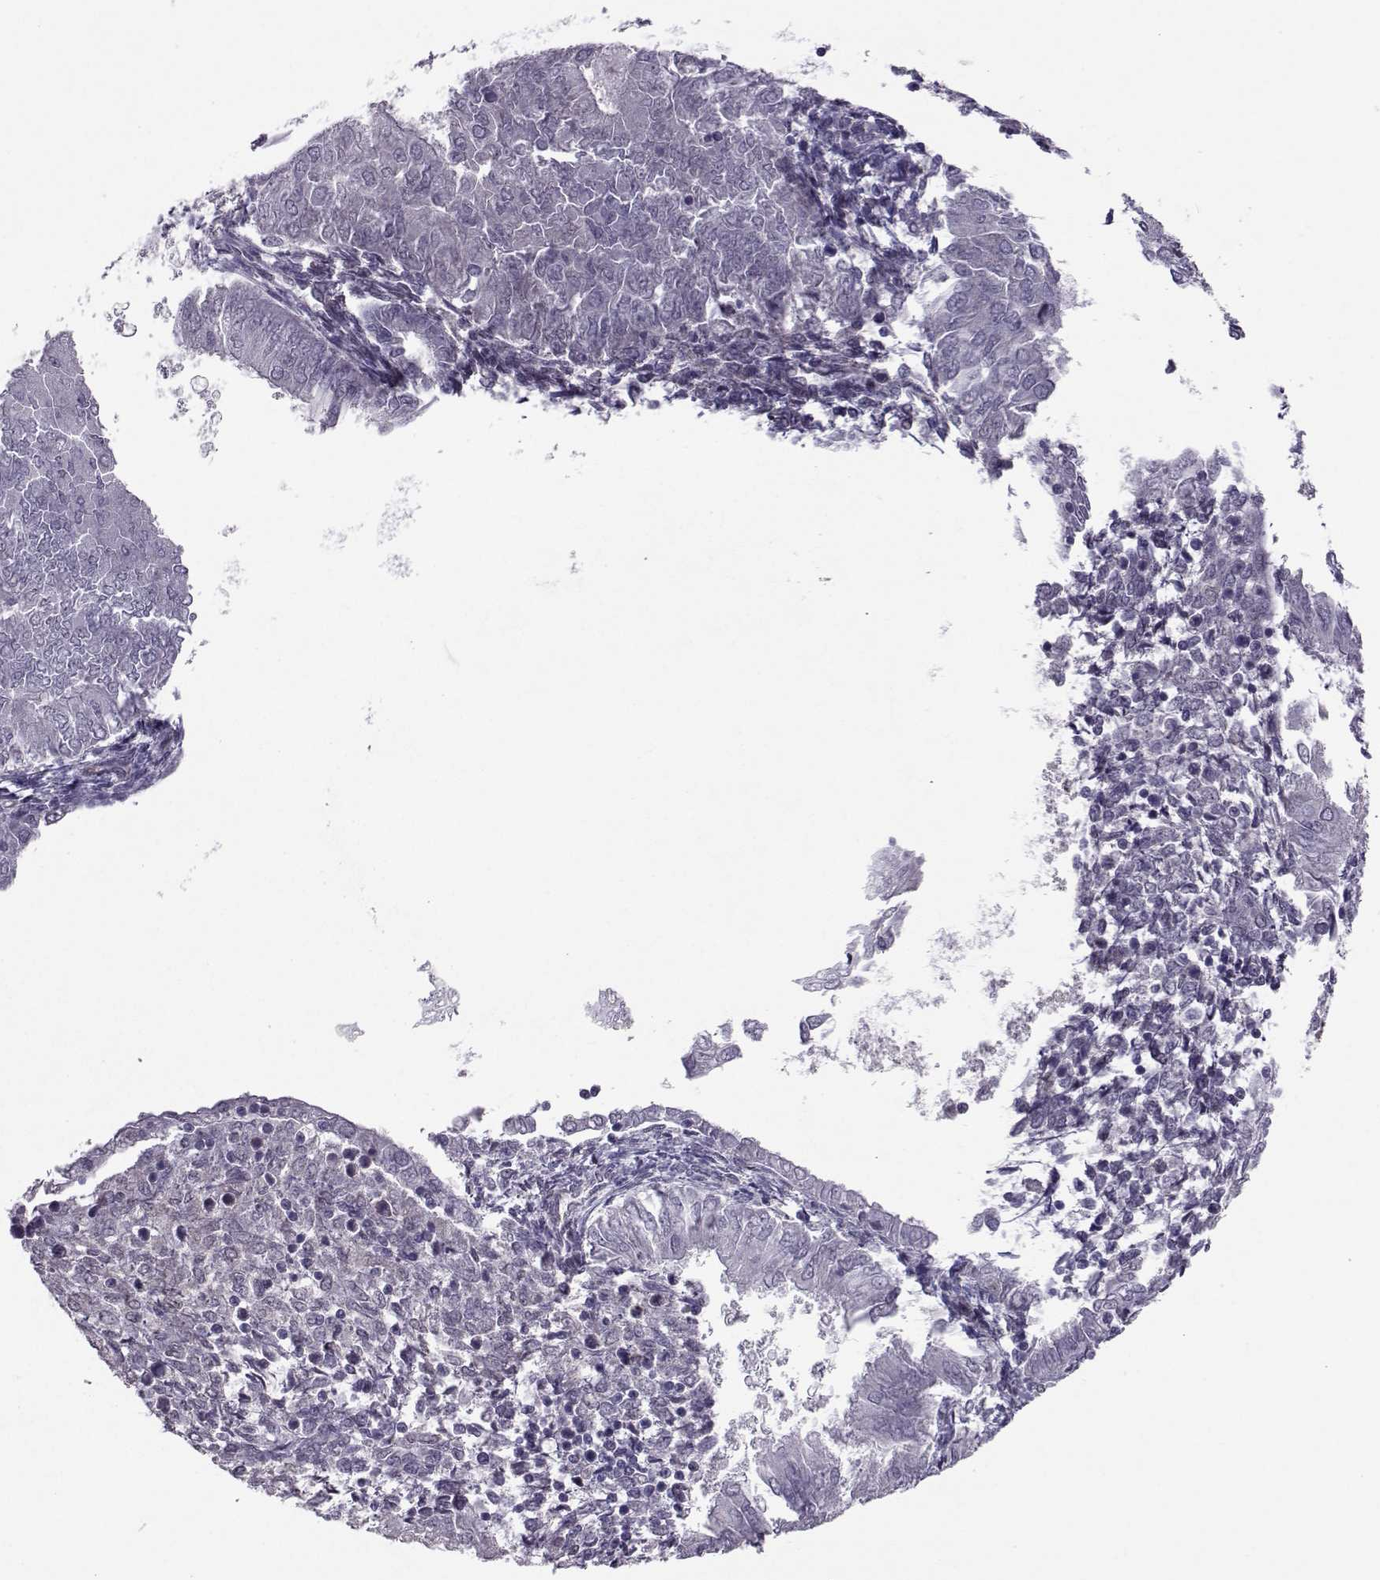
{"staining": {"intensity": "negative", "quantity": "none", "location": "none"}, "tissue": "endometrial cancer", "cell_type": "Tumor cells", "image_type": "cancer", "snomed": [{"axis": "morphology", "description": "Adenocarcinoma, NOS"}, {"axis": "topography", "description": "Endometrium"}], "caption": "Immunohistochemical staining of human endometrial cancer displays no significant staining in tumor cells.", "gene": "CDK4", "patient": {"sex": "female", "age": 53}}